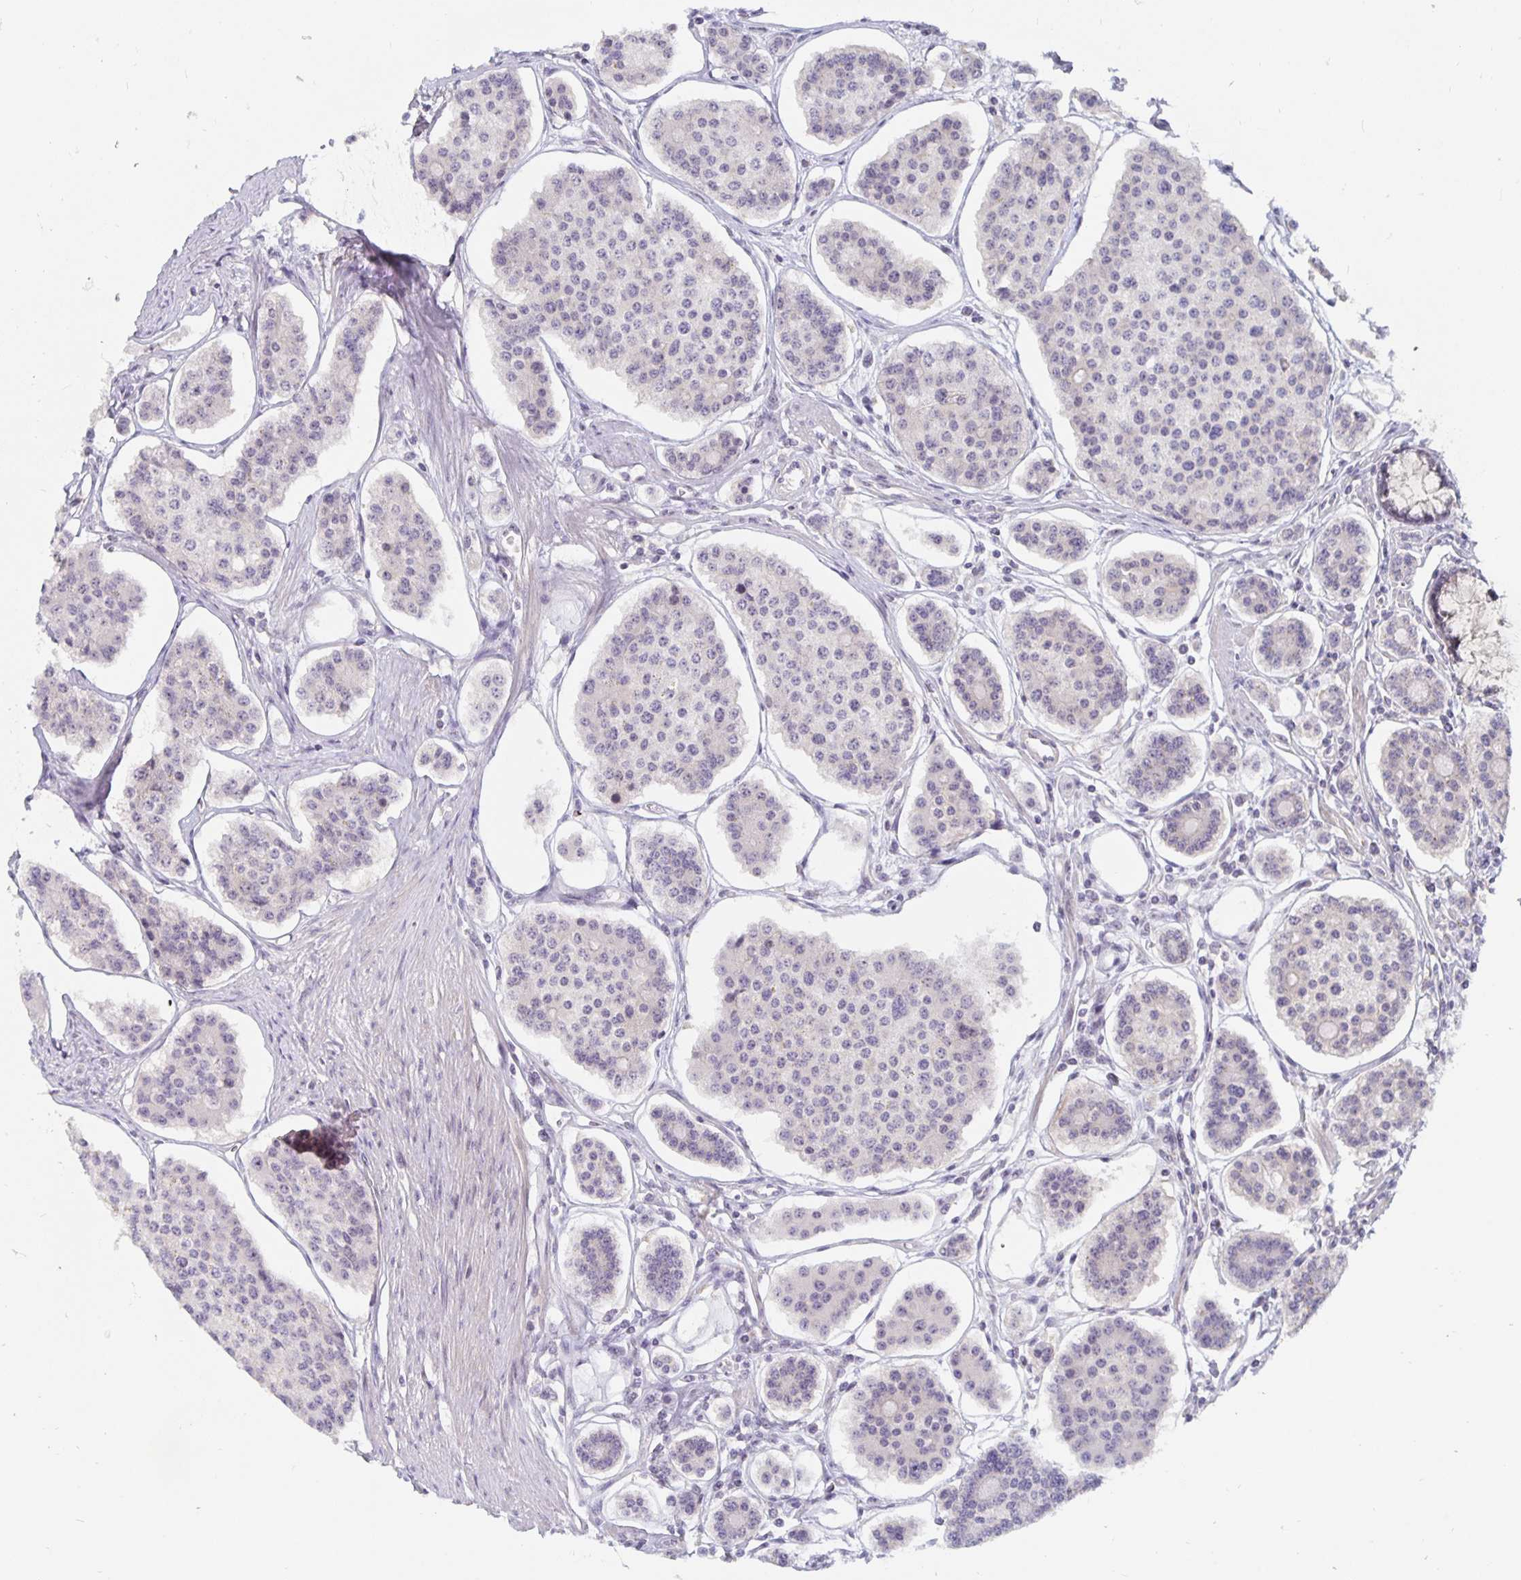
{"staining": {"intensity": "weak", "quantity": "<25%", "location": "nuclear"}, "tissue": "carcinoid", "cell_type": "Tumor cells", "image_type": "cancer", "snomed": [{"axis": "morphology", "description": "Carcinoid, malignant, NOS"}, {"axis": "topography", "description": "Small intestine"}], "caption": "Tumor cells are negative for protein expression in human carcinoid.", "gene": "NUP85", "patient": {"sex": "female", "age": 65}}